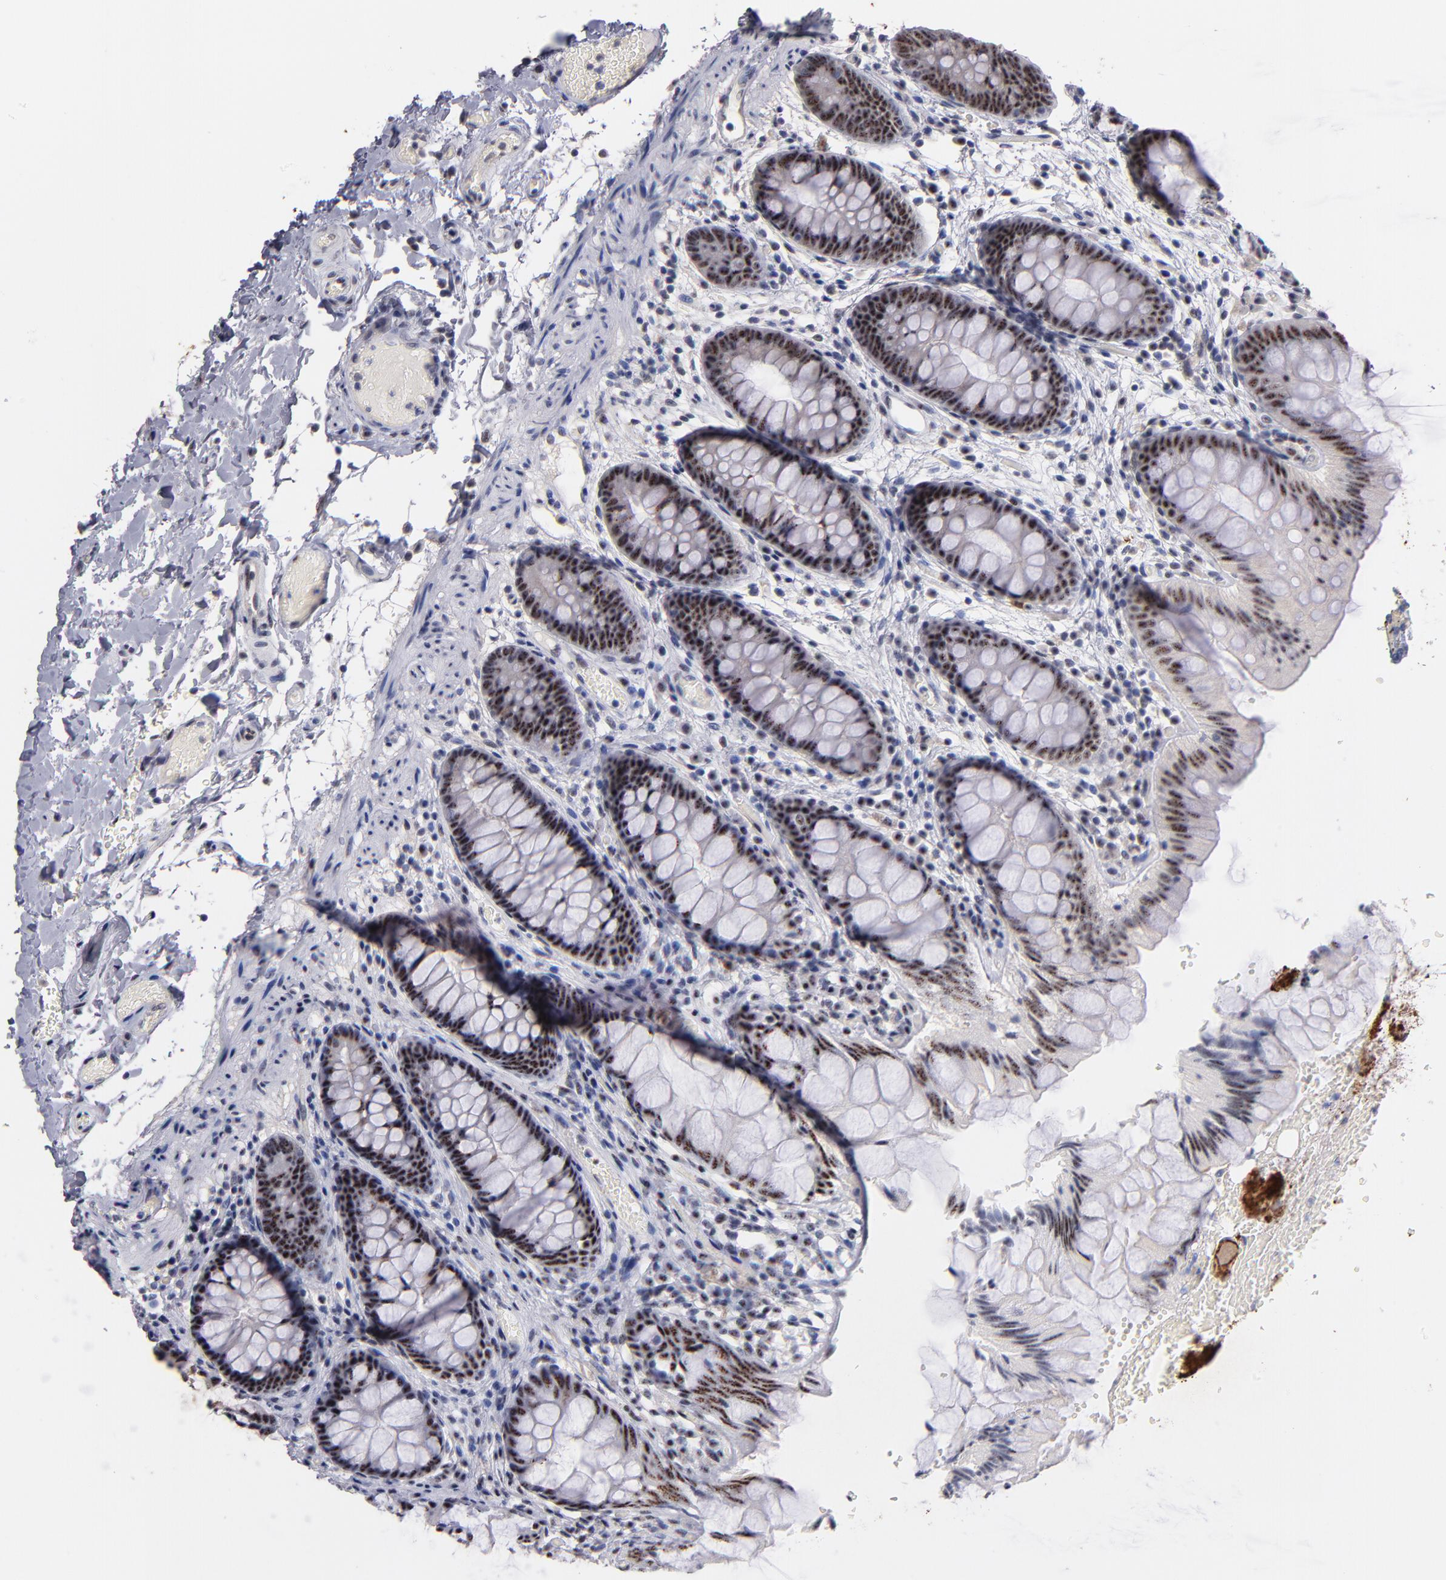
{"staining": {"intensity": "negative", "quantity": "none", "location": "none"}, "tissue": "colon", "cell_type": "Endothelial cells", "image_type": "normal", "snomed": [{"axis": "morphology", "description": "Normal tissue, NOS"}, {"axis": "topography", "description": "Smooth muscle"}, {"axis": "topography", "description": "Colon"}], "caption": "Immunohistochemistry image of unremarkable human colon stained for a protein (brown), which reveals no positivity in endothelial cells.", "gene": "RAF1", "patient": {"sex": "male", "age": 67}}